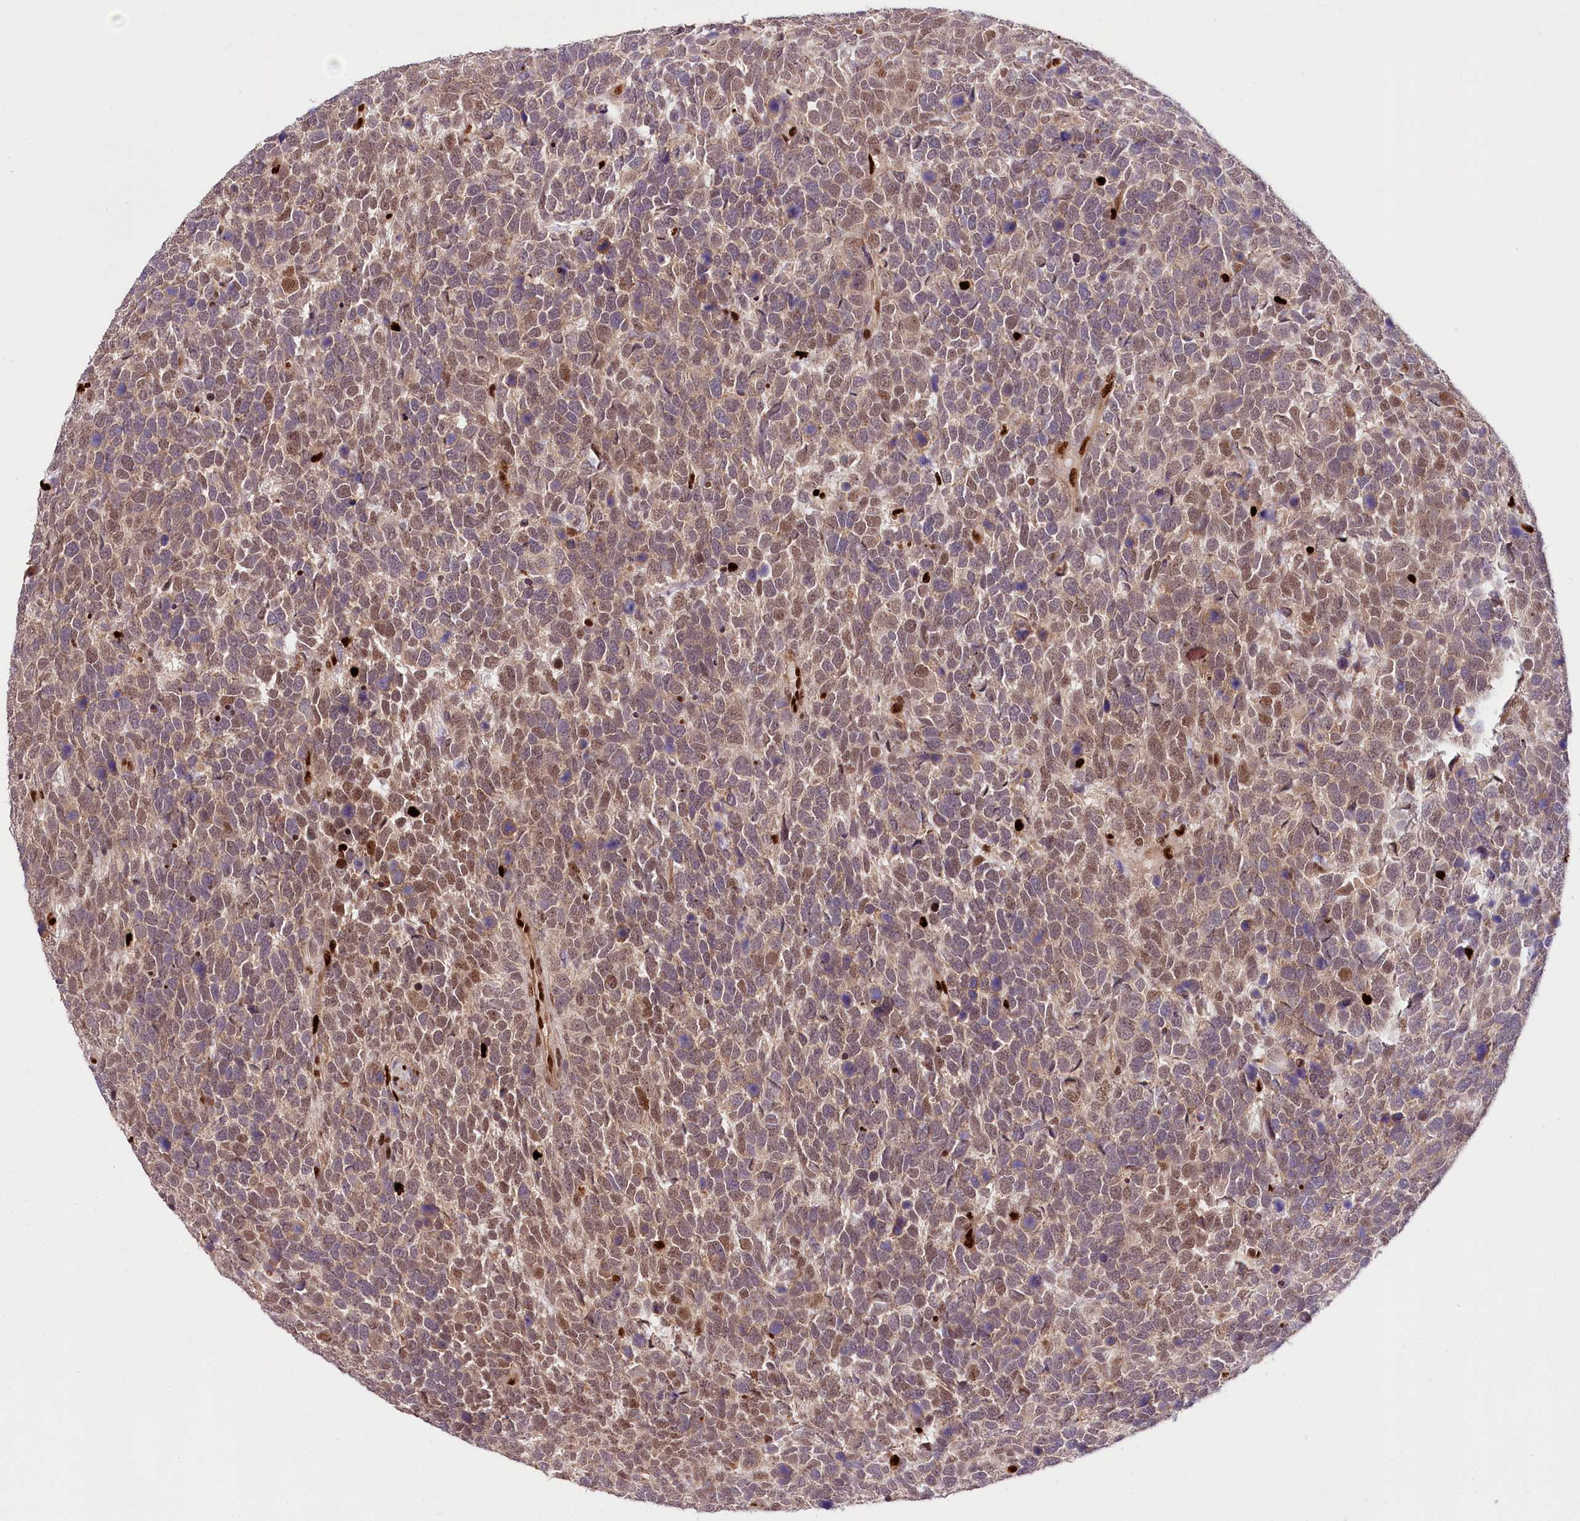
{"staining": {"intensity": "moderate", "quantity": "25%-75%", "location": "nuclear"}, "tissue": "urothelial cancer", "cell_type": "Tumor cells", "image_type": "cancer", "snomed": [{"axis": "morphology", "description": "Urothelial carcinoma, High grade"}, {"axis": "topography", "description": "Urinary bladder"}], "caption": "Immunohistochemical staining of urothelial cancer exhibits moderate nuclear protein expression in approximately 25%-75% of tumor cells.", "gene": "FIGN", "patient": {"sex": "female", "age": 82}}